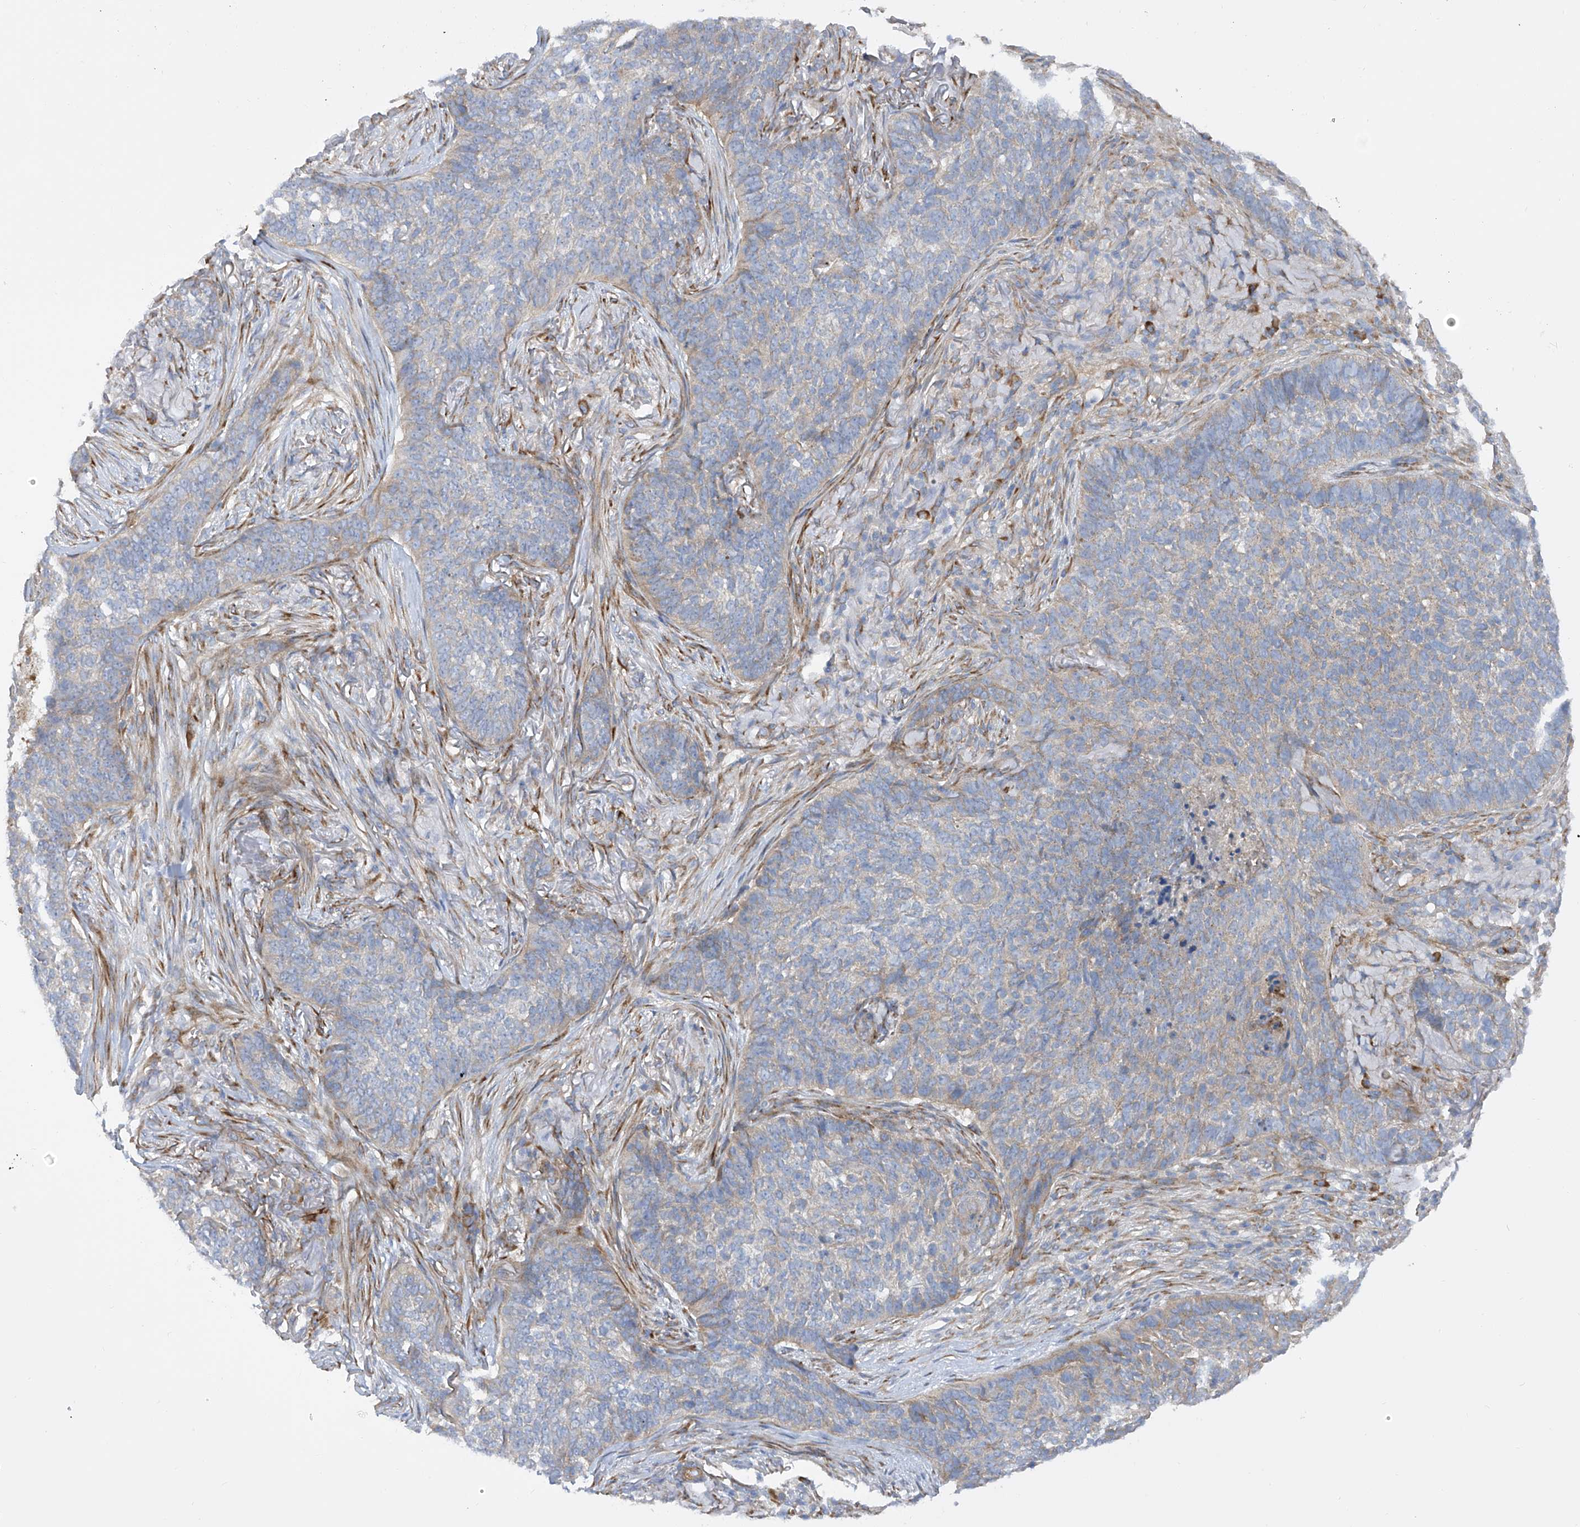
{"staining": {"intensity": "negative", "quantity": "none", "location": "none"}, "tissue": "skin cancer", "cell_type": "Tumor cells", "image_type": "cancer", "snomed": [{"axis": "morphology", "description": "Basal cell carcinoma"}, {"axis": "topography", "description": "Skin"}], "caption": "The micrograph displays no significant staining in tumor cells of skin basal cell carcinoma.", "gene": "LCA5", "patient": {"sex": "male", "age": 85}}